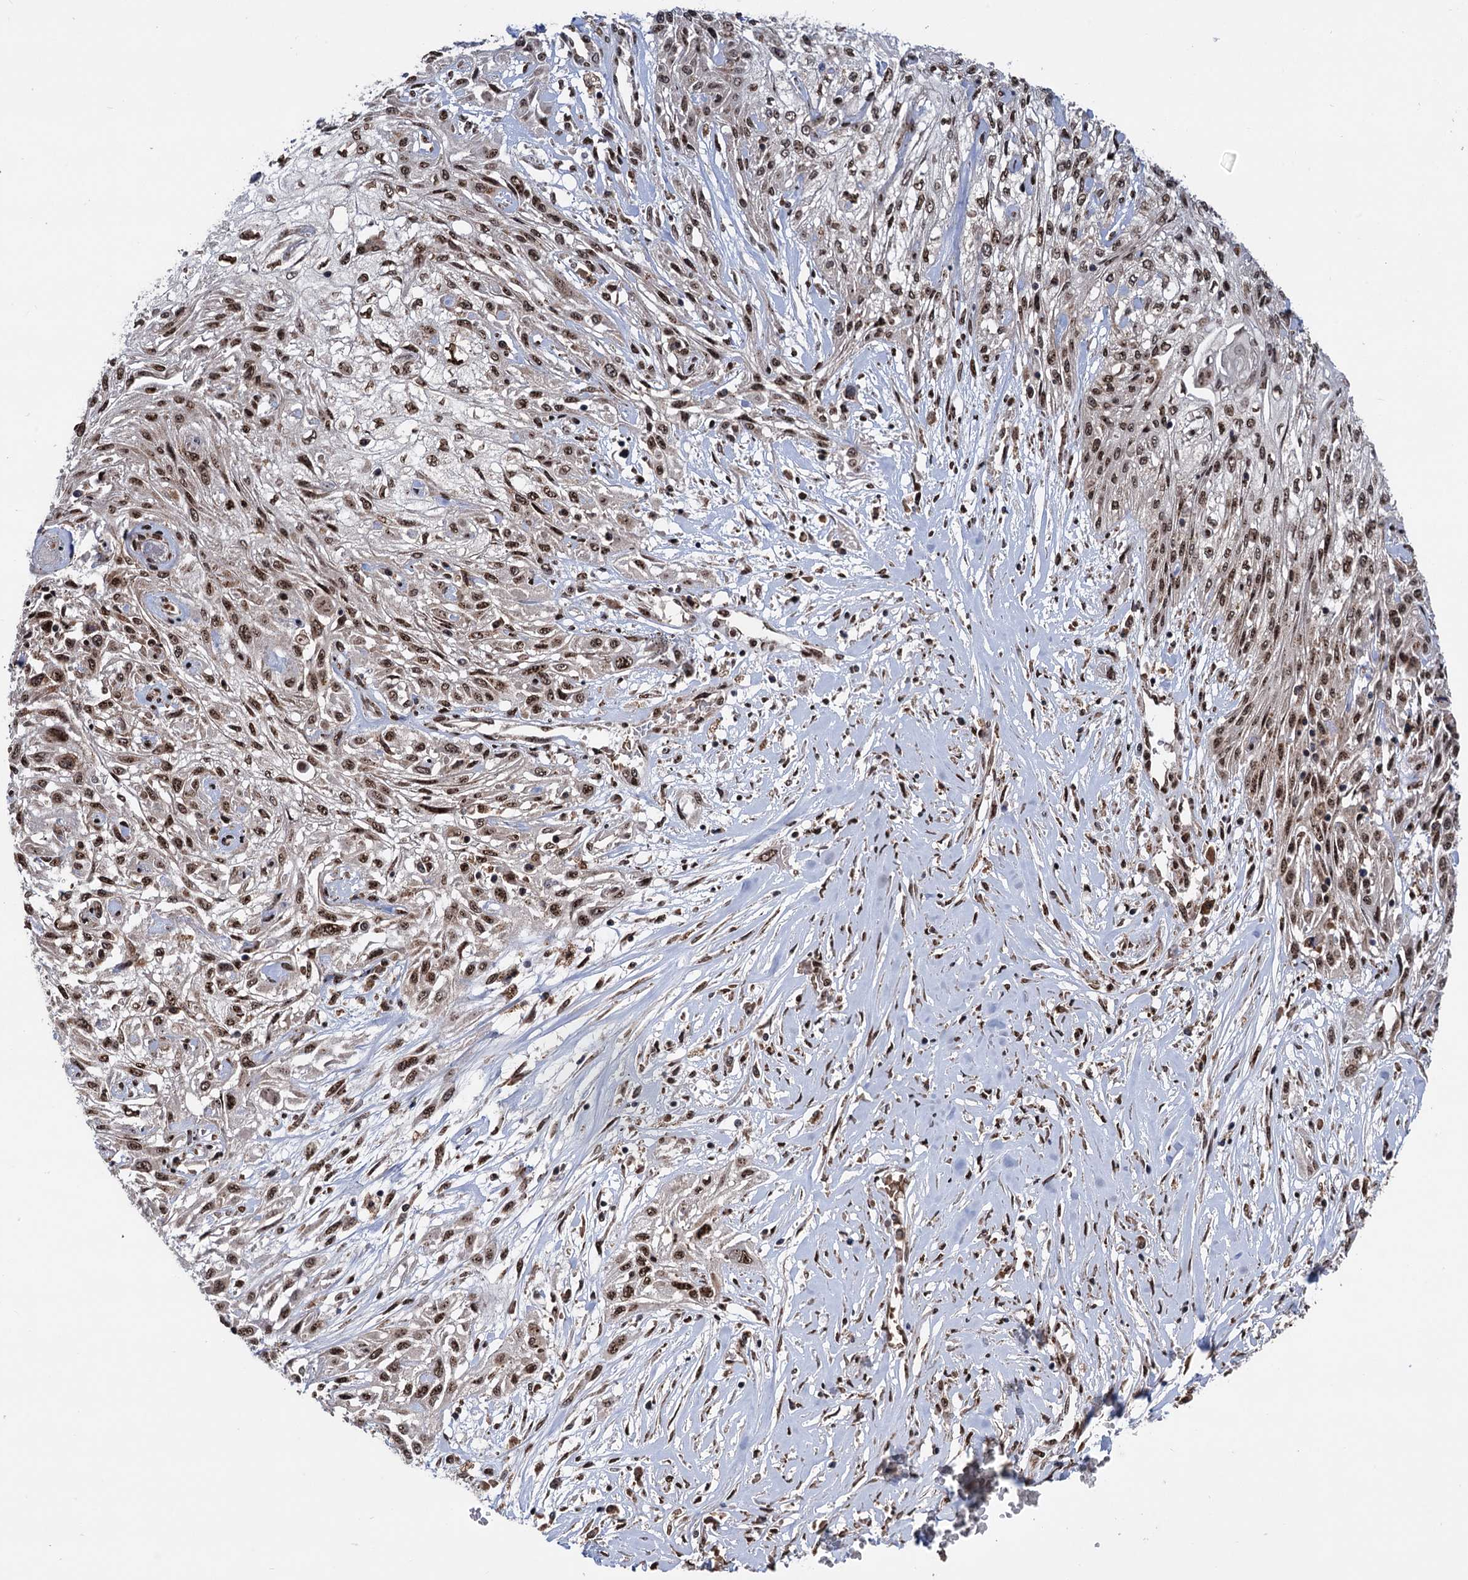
{"staining": {"intensity": "moderate", "quantity": ">75%", "location": "nuclear"}, "tissue": "skin cancer", "cell_type": "Tumor cells", "image_type": "cancer", "snomed": [{"axis": "morphology", "description": "Squamous cell carcinoma, NOS"}, {"axis": "morphology", "description": "Squamous cell carcinoma, metastatic, NOS"}, {"axis": "topography", "description": "Skin"}, {"axis": "topography", "description": "Lymph node"}], "caption": "Immunohistochemistry of skin cancer (metastatic squamous cell carcinoma) displays medium levels of moderate nuclear positivity in about >75% of tumor cells.", "gene": "MESD", "patient": {"sex": "male", "age": 75}}